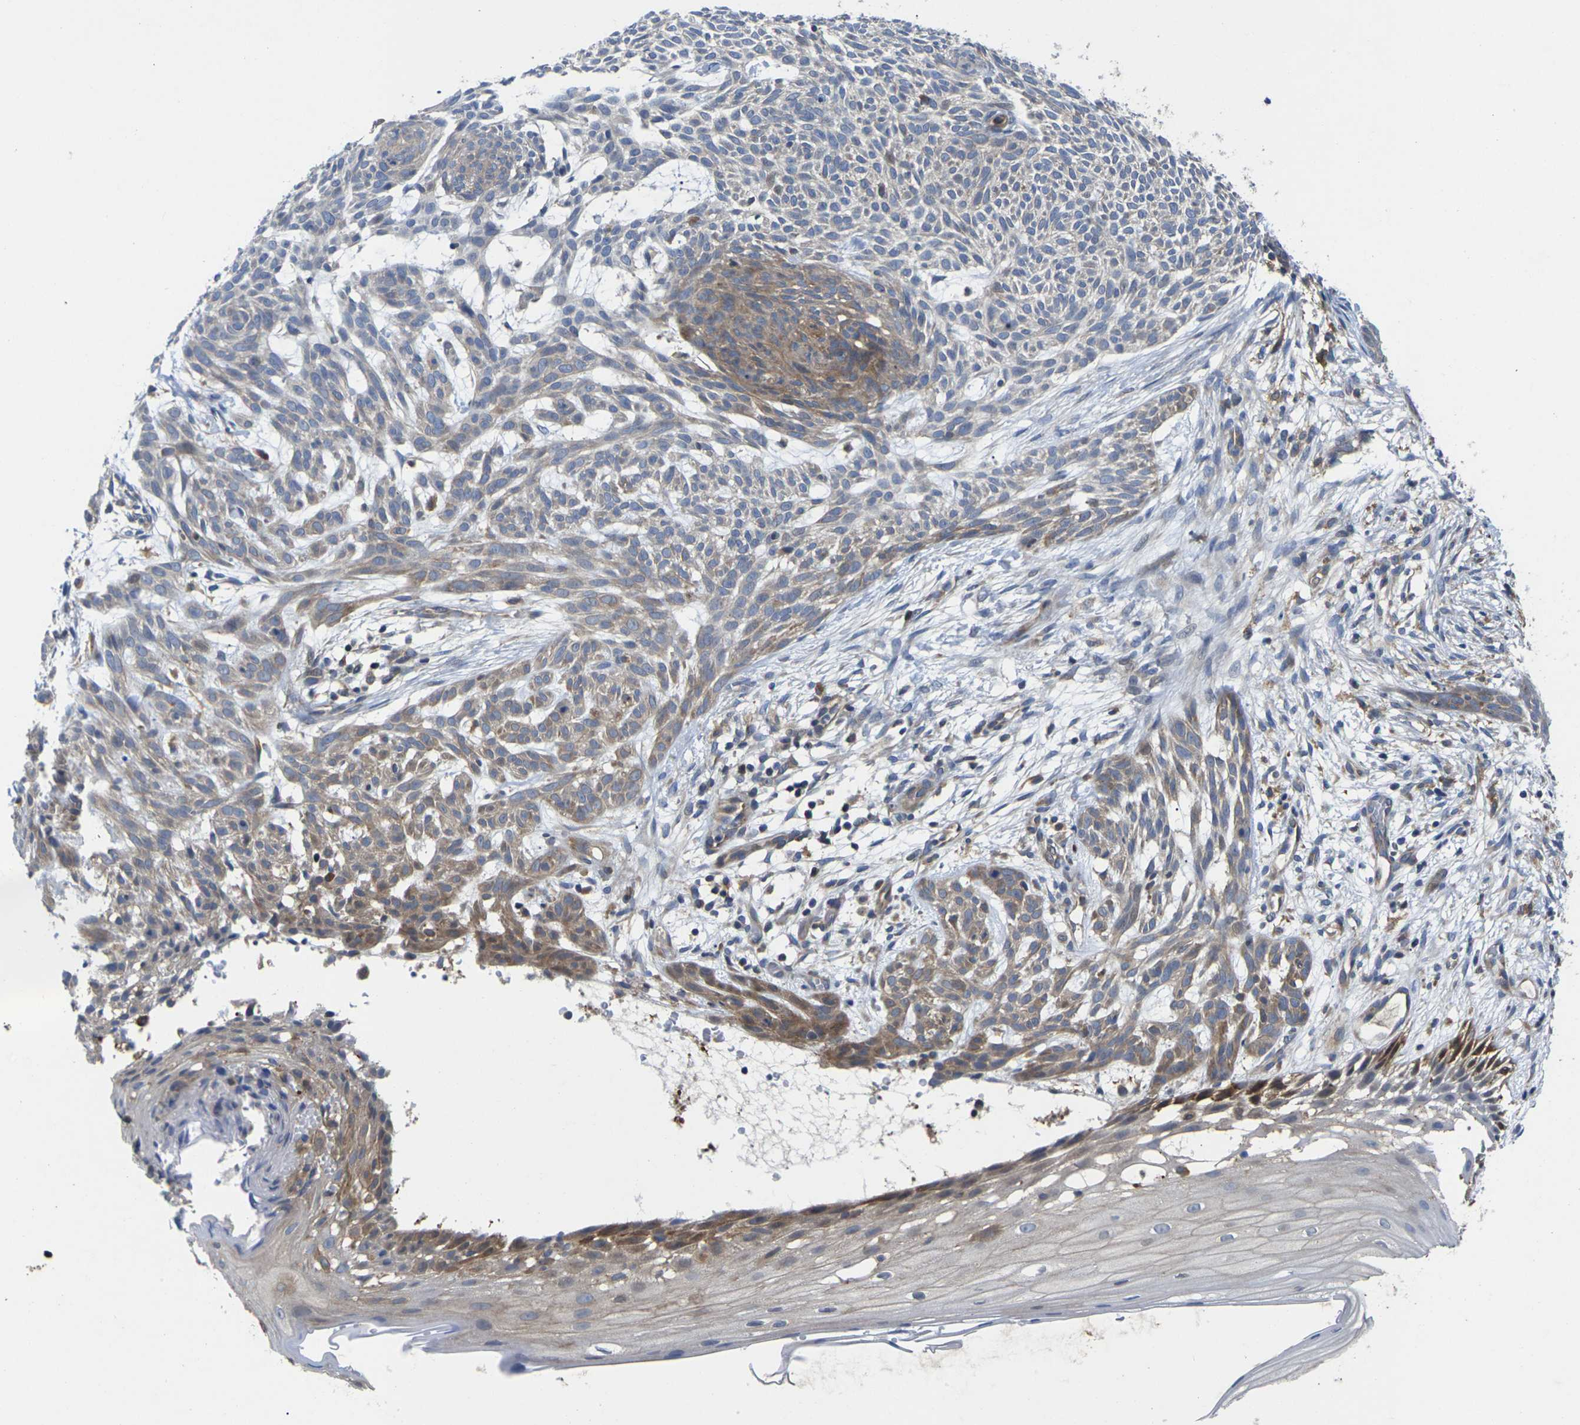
{"staining": {"intensity": "moderate", "quantity": "<25%", "location": "cytoplasmic/membranous"}, "tissue": "skin cancer", "cell_type": "Tumor cells", "image_type": "cancer", "snomed": [{"axis": "morphology", "description": "Basal cell carcinoma"}, {"axis": "topography", "description": "Skin"}], "caption": "Immunohistochemistry of human basal cell carcinoma (skin) exhibits low levels of moderate cytoplasmic/membranous positivity in approximately <25% of tumor cells. The protein of interest is shown in brown color, while the nuclei are stained blue.", "gene": "SCNN1A", "patient": {"sex": "female", "age": 59}}